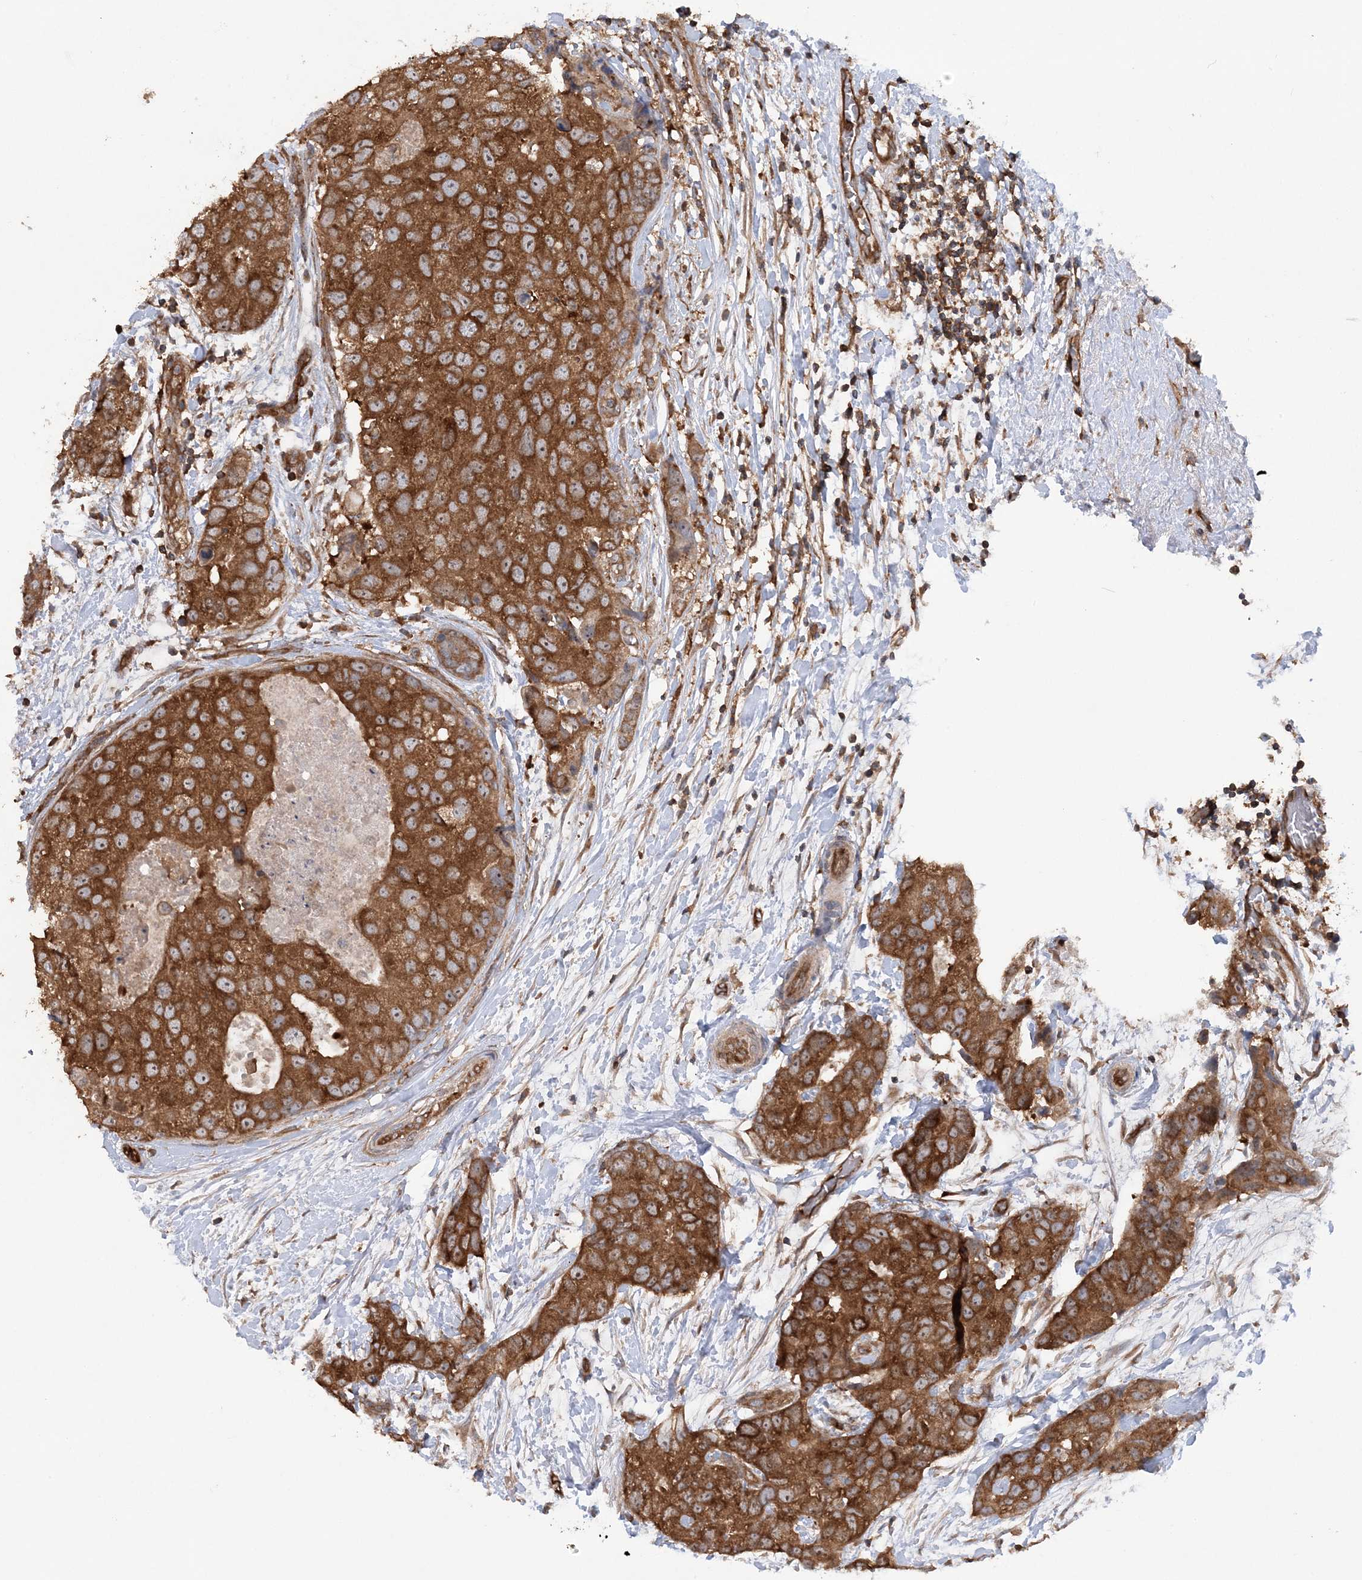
{"staining": {"intensity": "moderate", "quantity": ">75%", "location": "cytoplasmic/membranous"}, "tissue": "breast cancer", "cell_type": "Tumor cells", "image_type": "cancer", "snomed": [{"axis": "morphology", "description": "Duct carcinoma"}, {"axis": "topography", "description": "Breast"}], "caption": "Immunohistochemistry (IHC) photomicrograph of infiltrating ductal carcinoma (breast) stained for a protein (brown), which shows medium levels of moderate cytoplasmic/membranous expression in about >75% of tumor cells.", "gene": "ACAP2", "patient": {"sex": "female", "age": 62}}